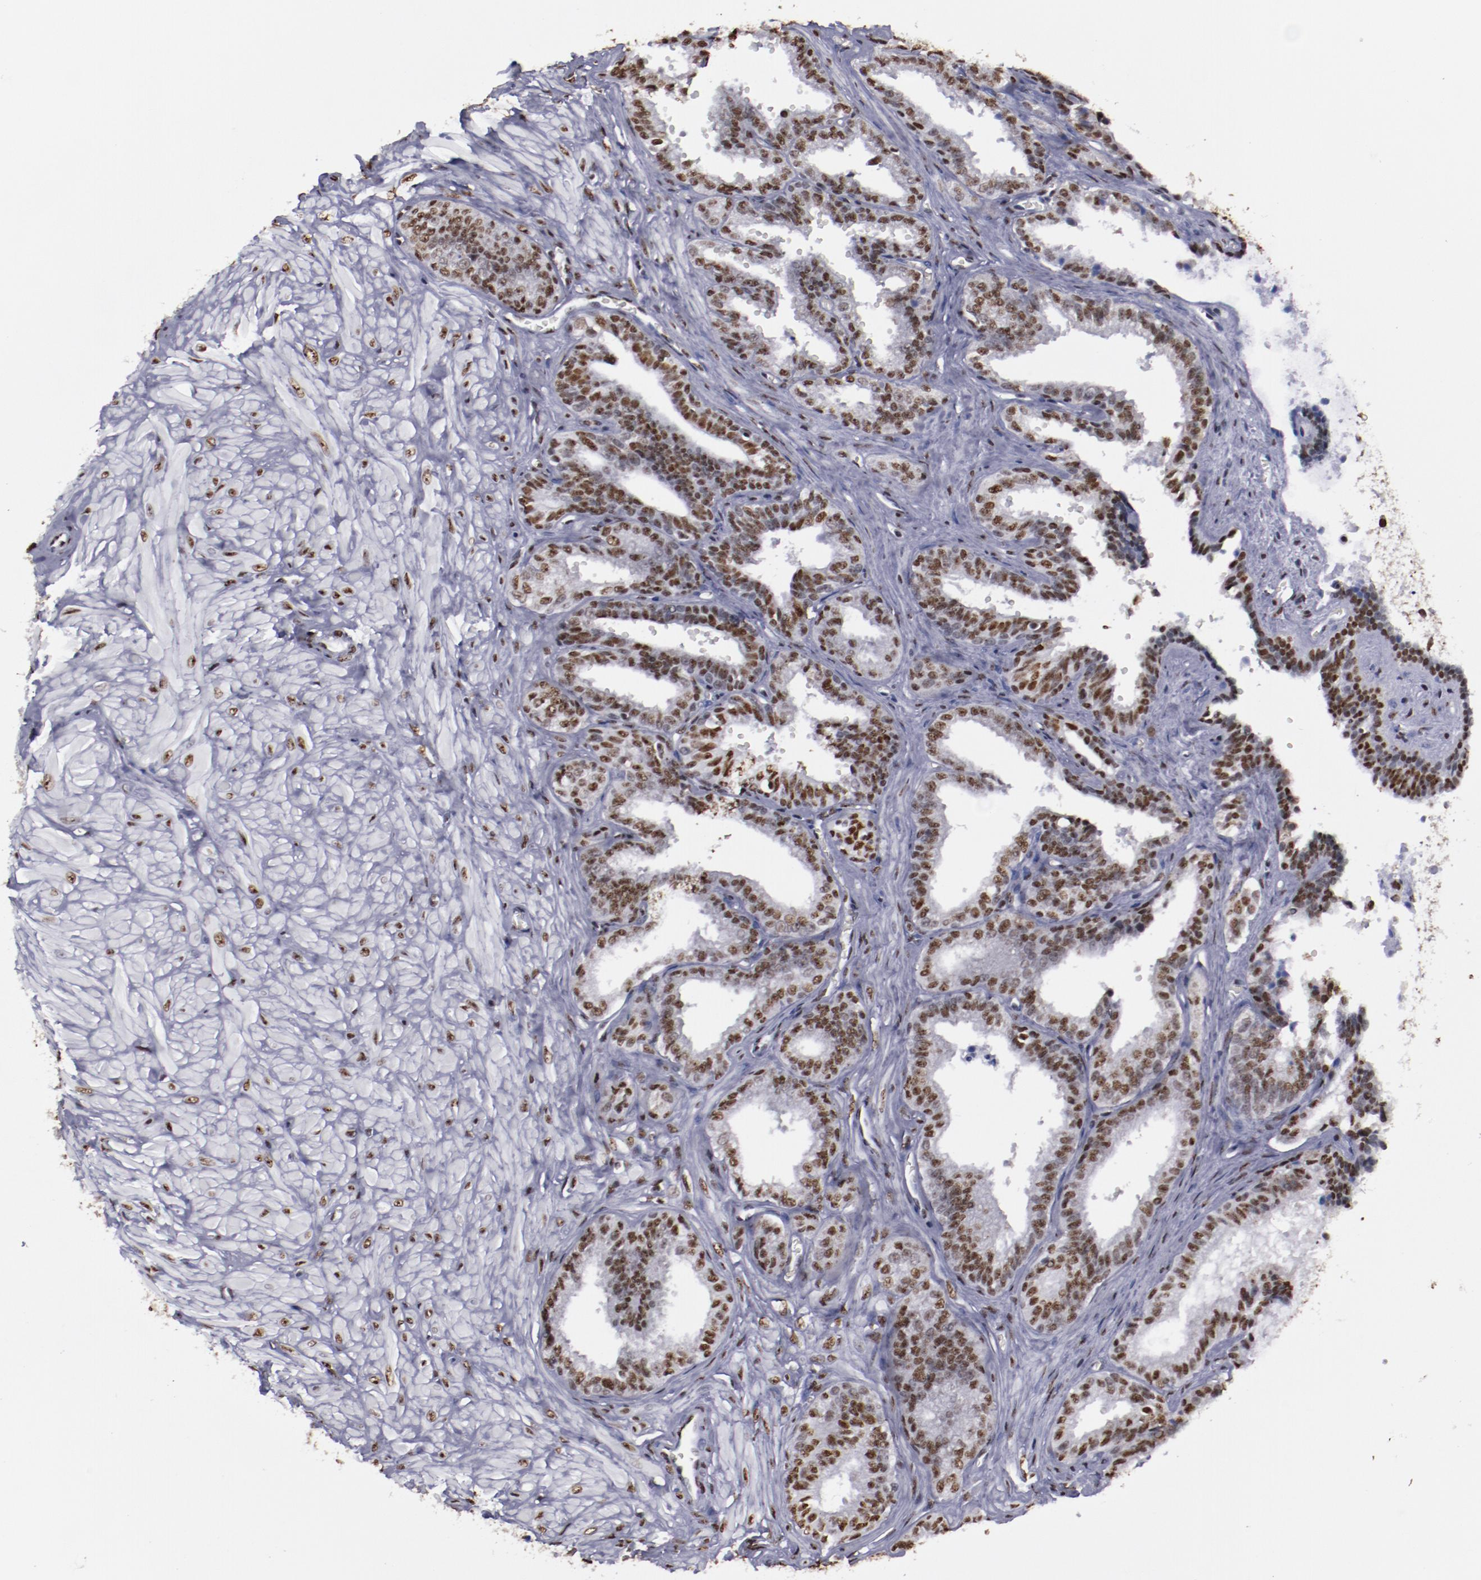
{"staining": {"intensity": "strong", "quantity": ">75%", "location": "nuclear"}, "tissue": "seminal vesicle", "cell_type": "Glandular cells", "image_type": "normal", "snomed": [{"axis": "morphology", "description": "Normal tissue, NOS"}, {"axis": "topography", "description": "Seminal veicle"}], "caption": "Protein staining exhibits strong nuclear staining in about >75% of glandular cells in benign seminal vesicle. Nuclei are stained in blue.", "gene": "HNRNPA1L3", "patient": {"sex": "male", "age": 26}}